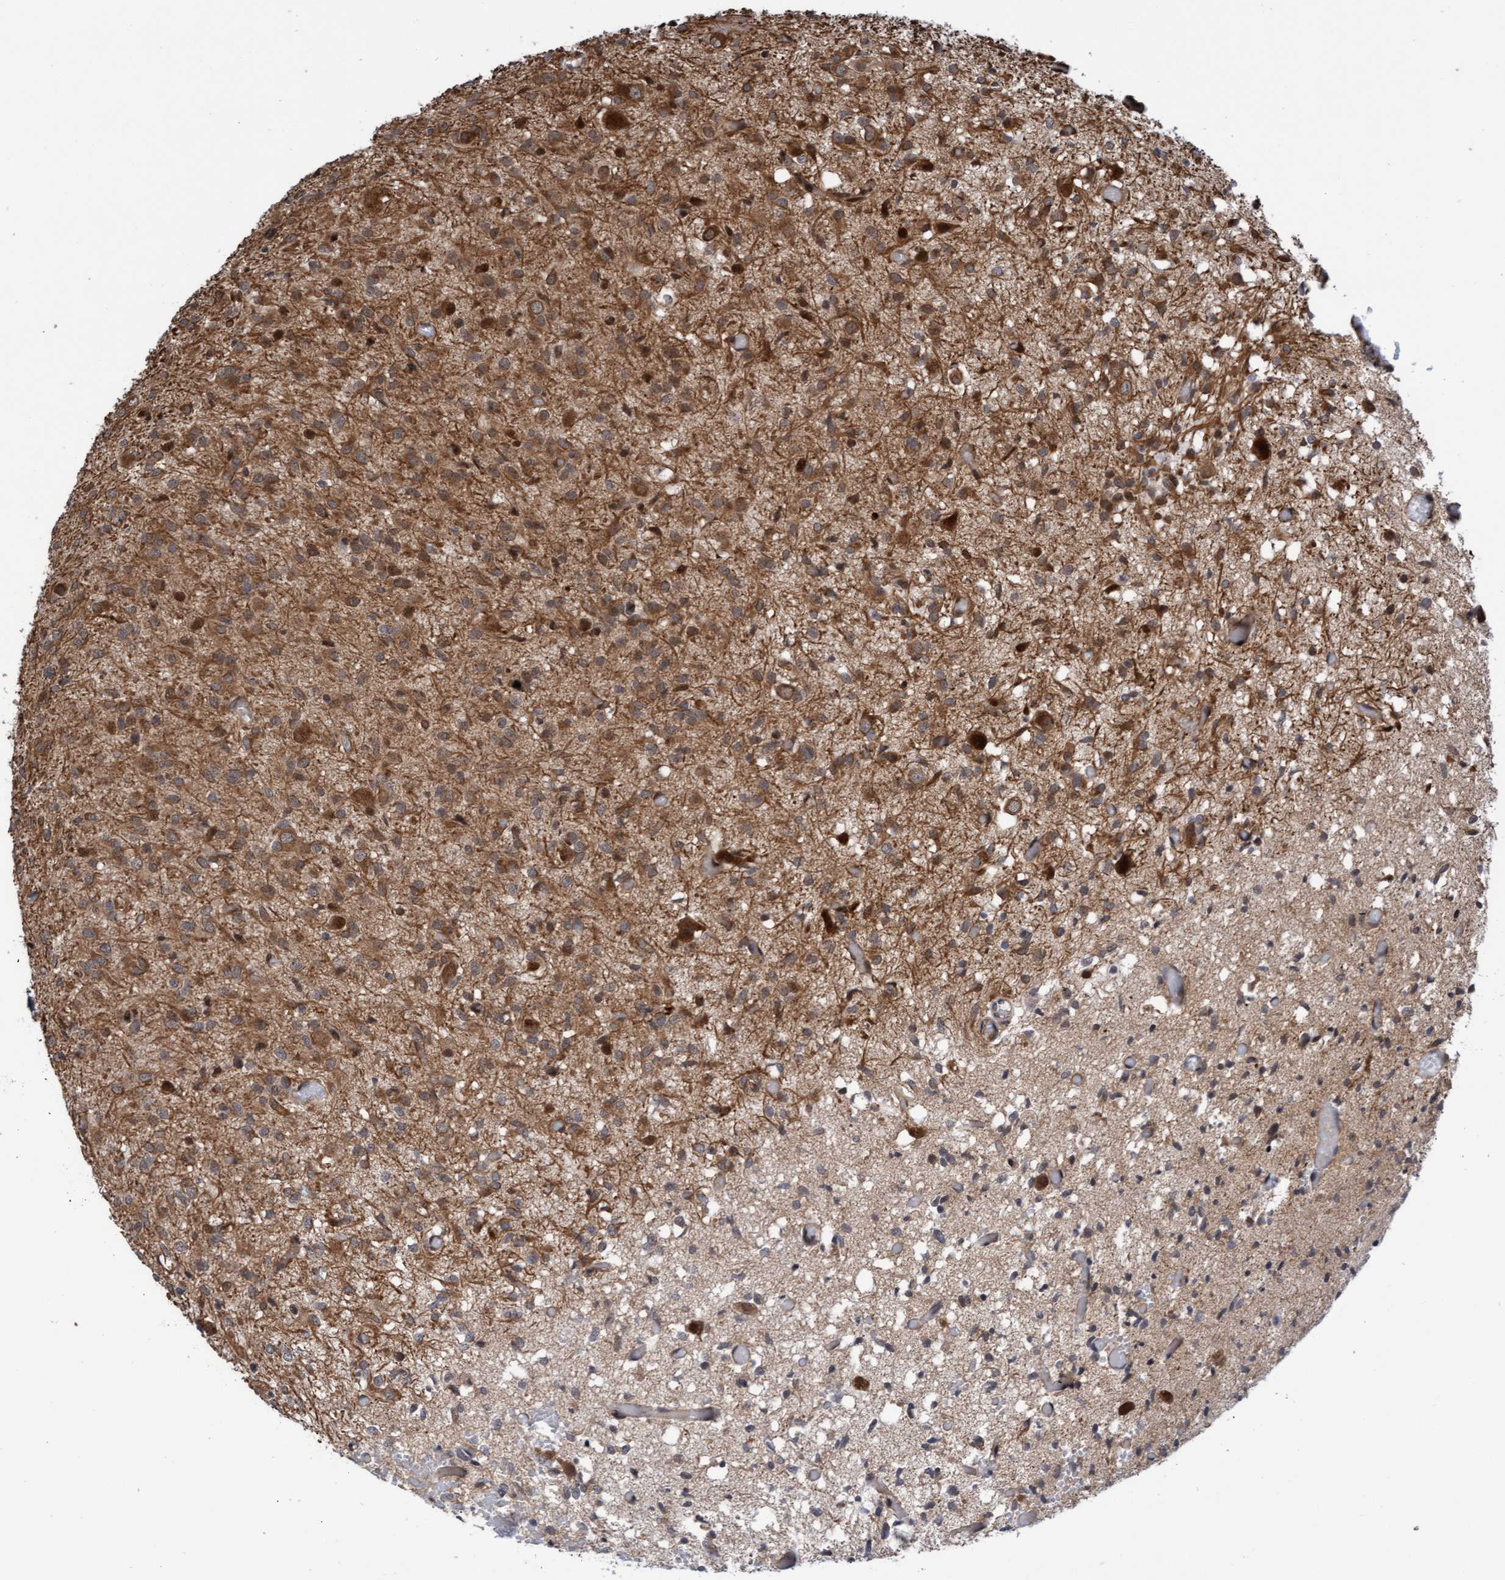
{"staining": {"intensity": "moderate", "quantity": ">75%", "location": "cytoplasmic/membranous"}, "tissue": "glioma", "cell_type": "Tumor cells", "image_type": "cancer", "snomed": [{"axis": "morphology", "description": "Glioma, malignant, High grade"}, {"axis": "topography", "description": "Brain"}], "caption": "This image demonstrates malignant high-grade glioma stained with immunohistochemistry to label a protein in brown. The cytoplasmic/membranous of tumor cells show moderate positivity for the protein. Nuclei are counter-stained blue.", "gene": "ITFG1", "patient": {"sex": "female", "age": 59}}